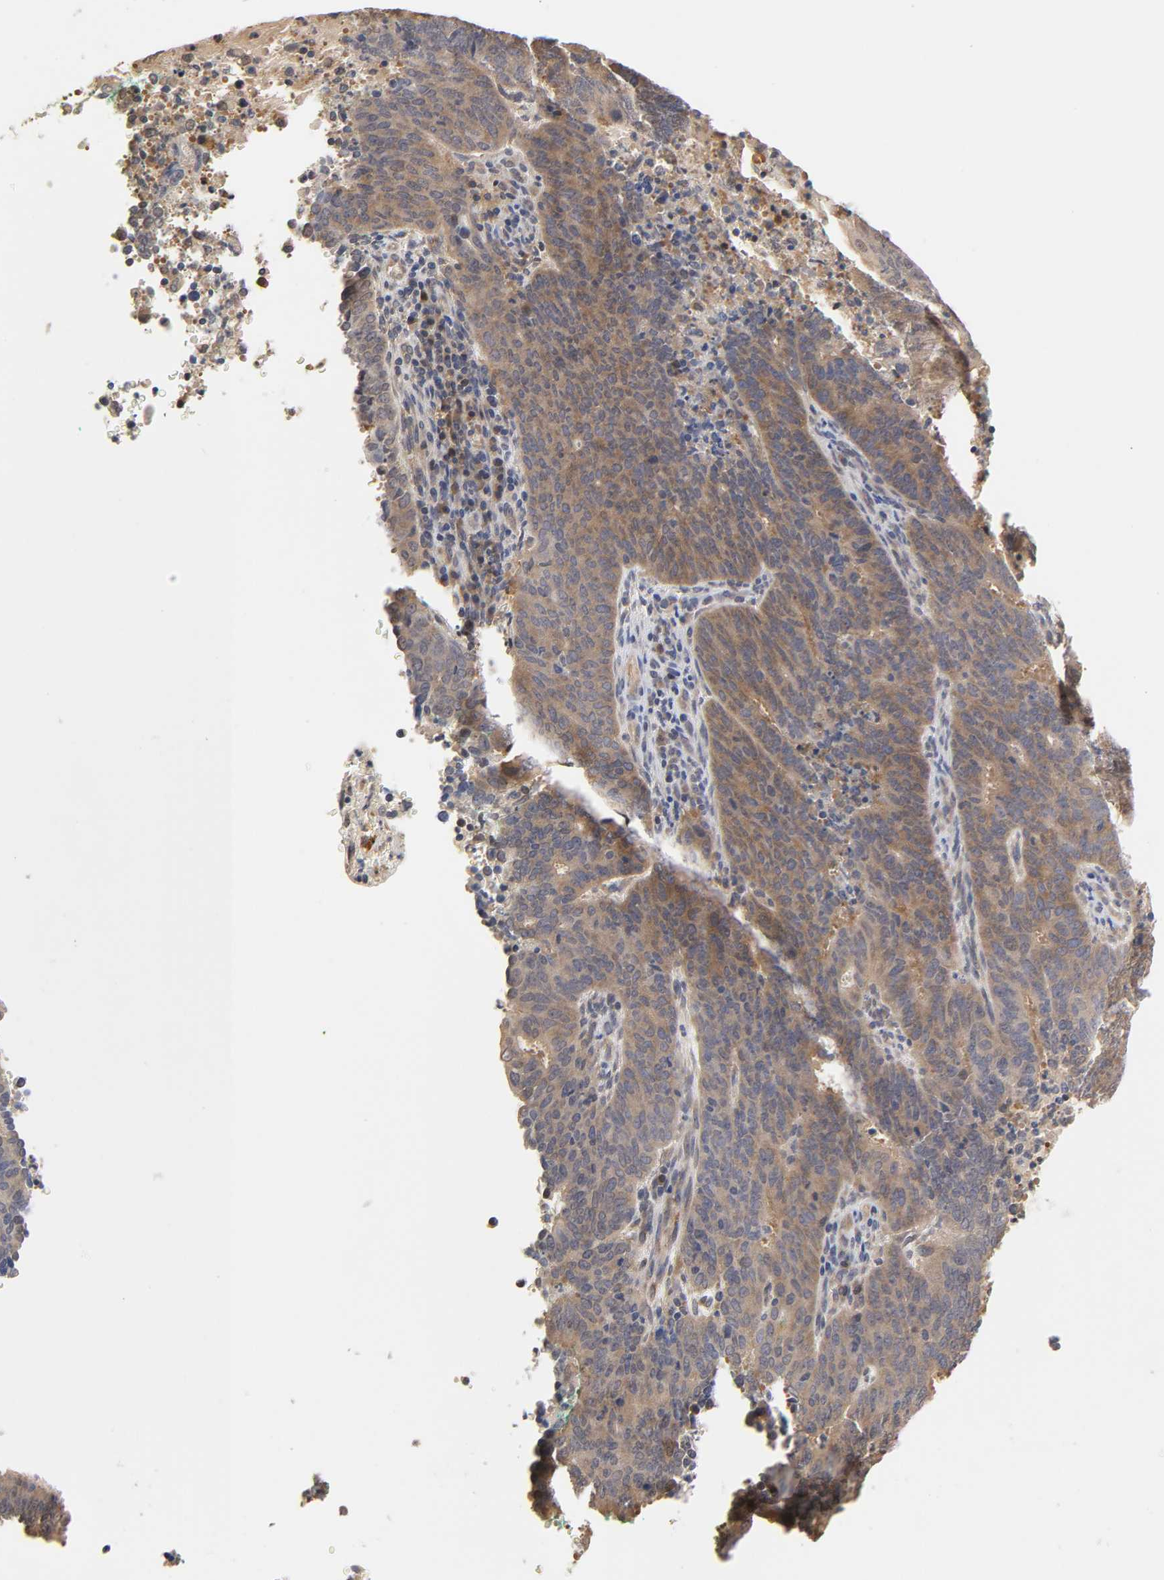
{"staining": {"intensity": "weak", "quantity": ">75%", "location": "cytoplasmic/membranous"}, "tissue": "cervical cancer", "cell_type": "Tumor cells", "image_type": "cancer", "snomed": [{"axis": "morphology", "description": "Adenocarcinoma, NOS"}, {"axis": "topography", "description": "Cervix"}], "caption": "Adenocarcinoma (cervical) was stained to show a protein in brown. There is low levels of weak cytoplasmic/membranous positivity in about >75% of tumor cells.", "gene": "PDE5A", "patient": {"sex": "female", "age": 44}}